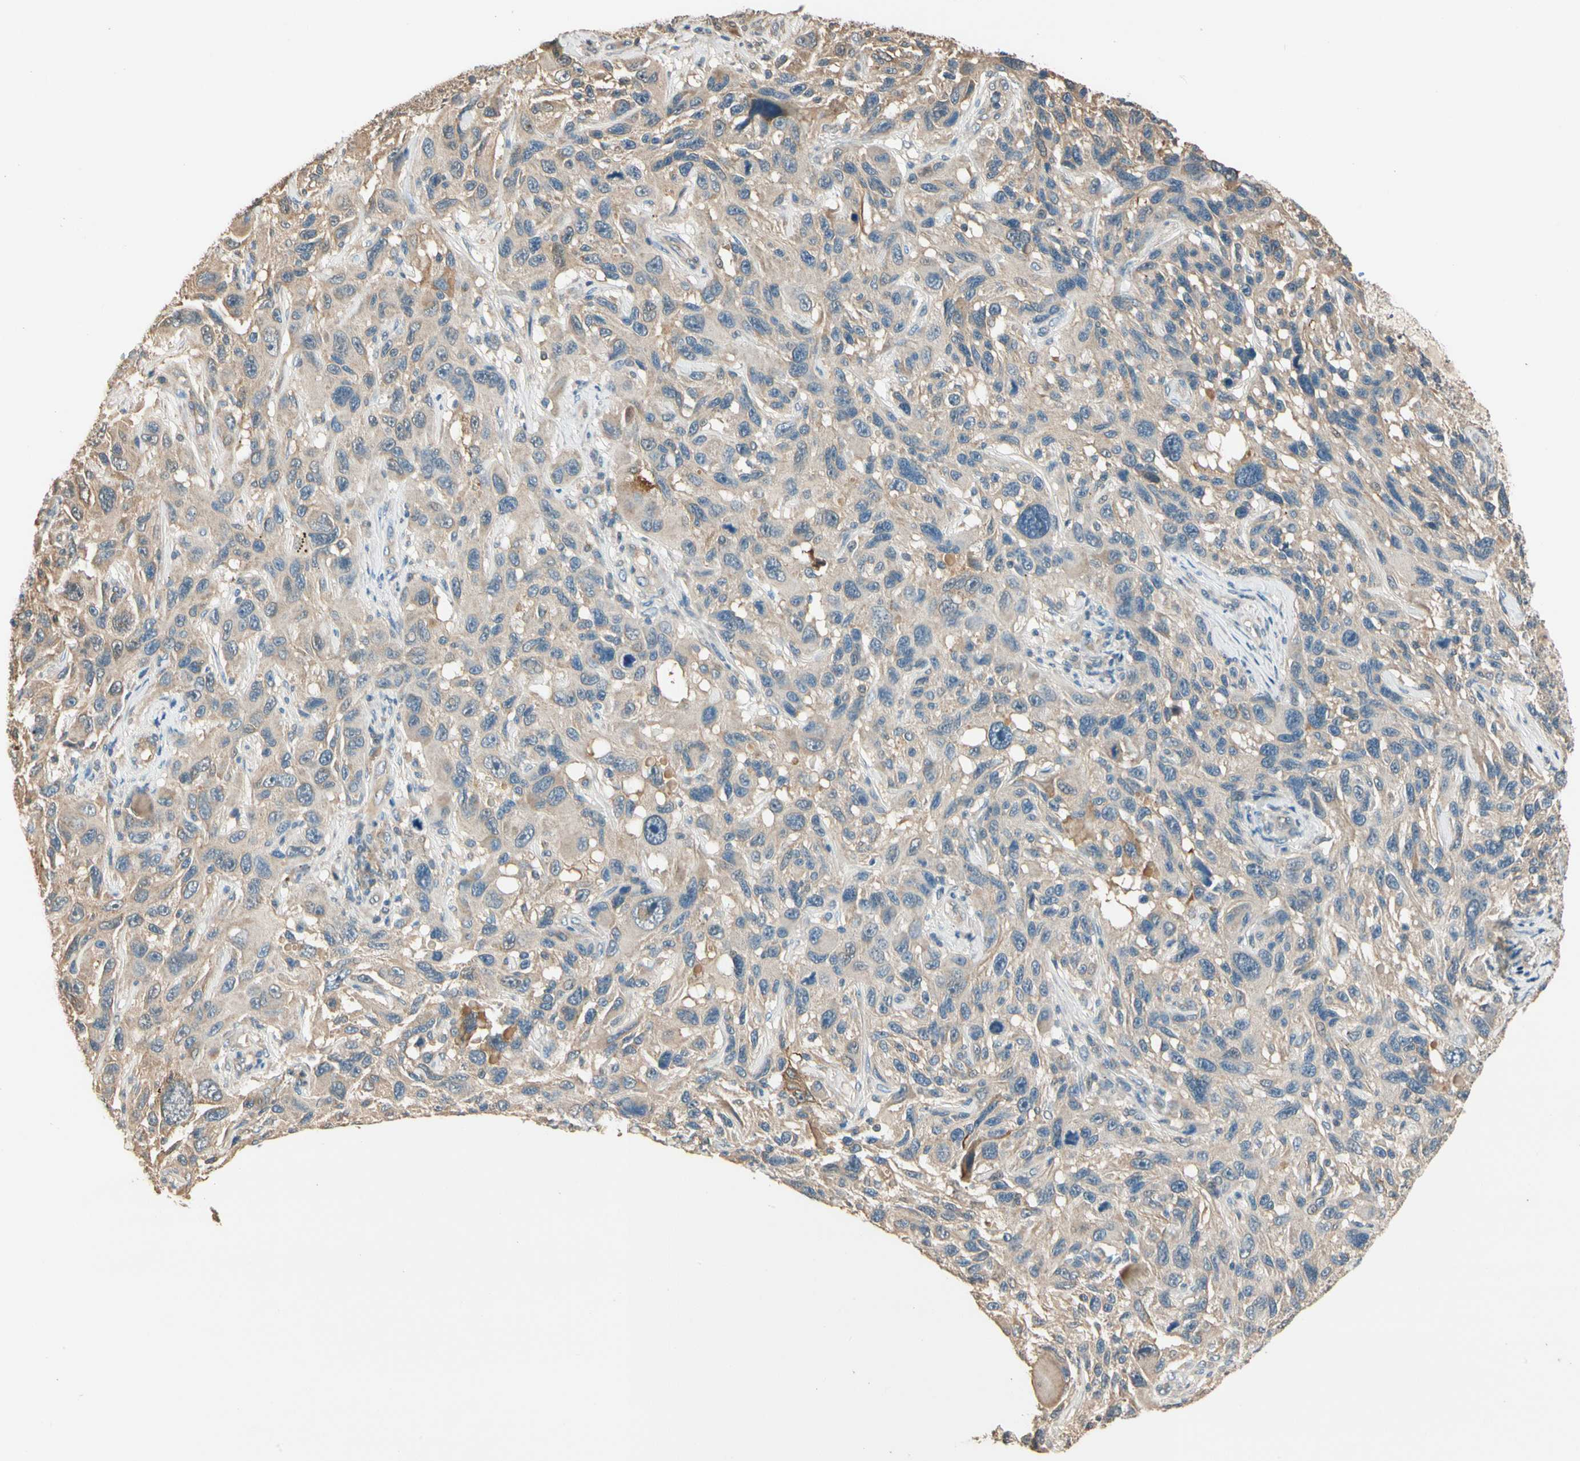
{"staining": {"intensity": "weak", "quantity": ">75%", "location": "cytoplasmic/membranous"}, "tissue": "melanoma", "cell_type": "Tumor cells", "image_type": "cancer", "snomed": [{"axis": "morphology", "description": "Malignant melanoma, NOS"}, {"axis": "topography", "description": "Skin"}], "caption": "Human malignant melanoma stained for a protein (brown) exhibits weak cytoplasmic/membranous positive expression in approximately >75% of tumor cells.", "gene": "CDH6", "patient": {"sex": "male", "age": 53}}